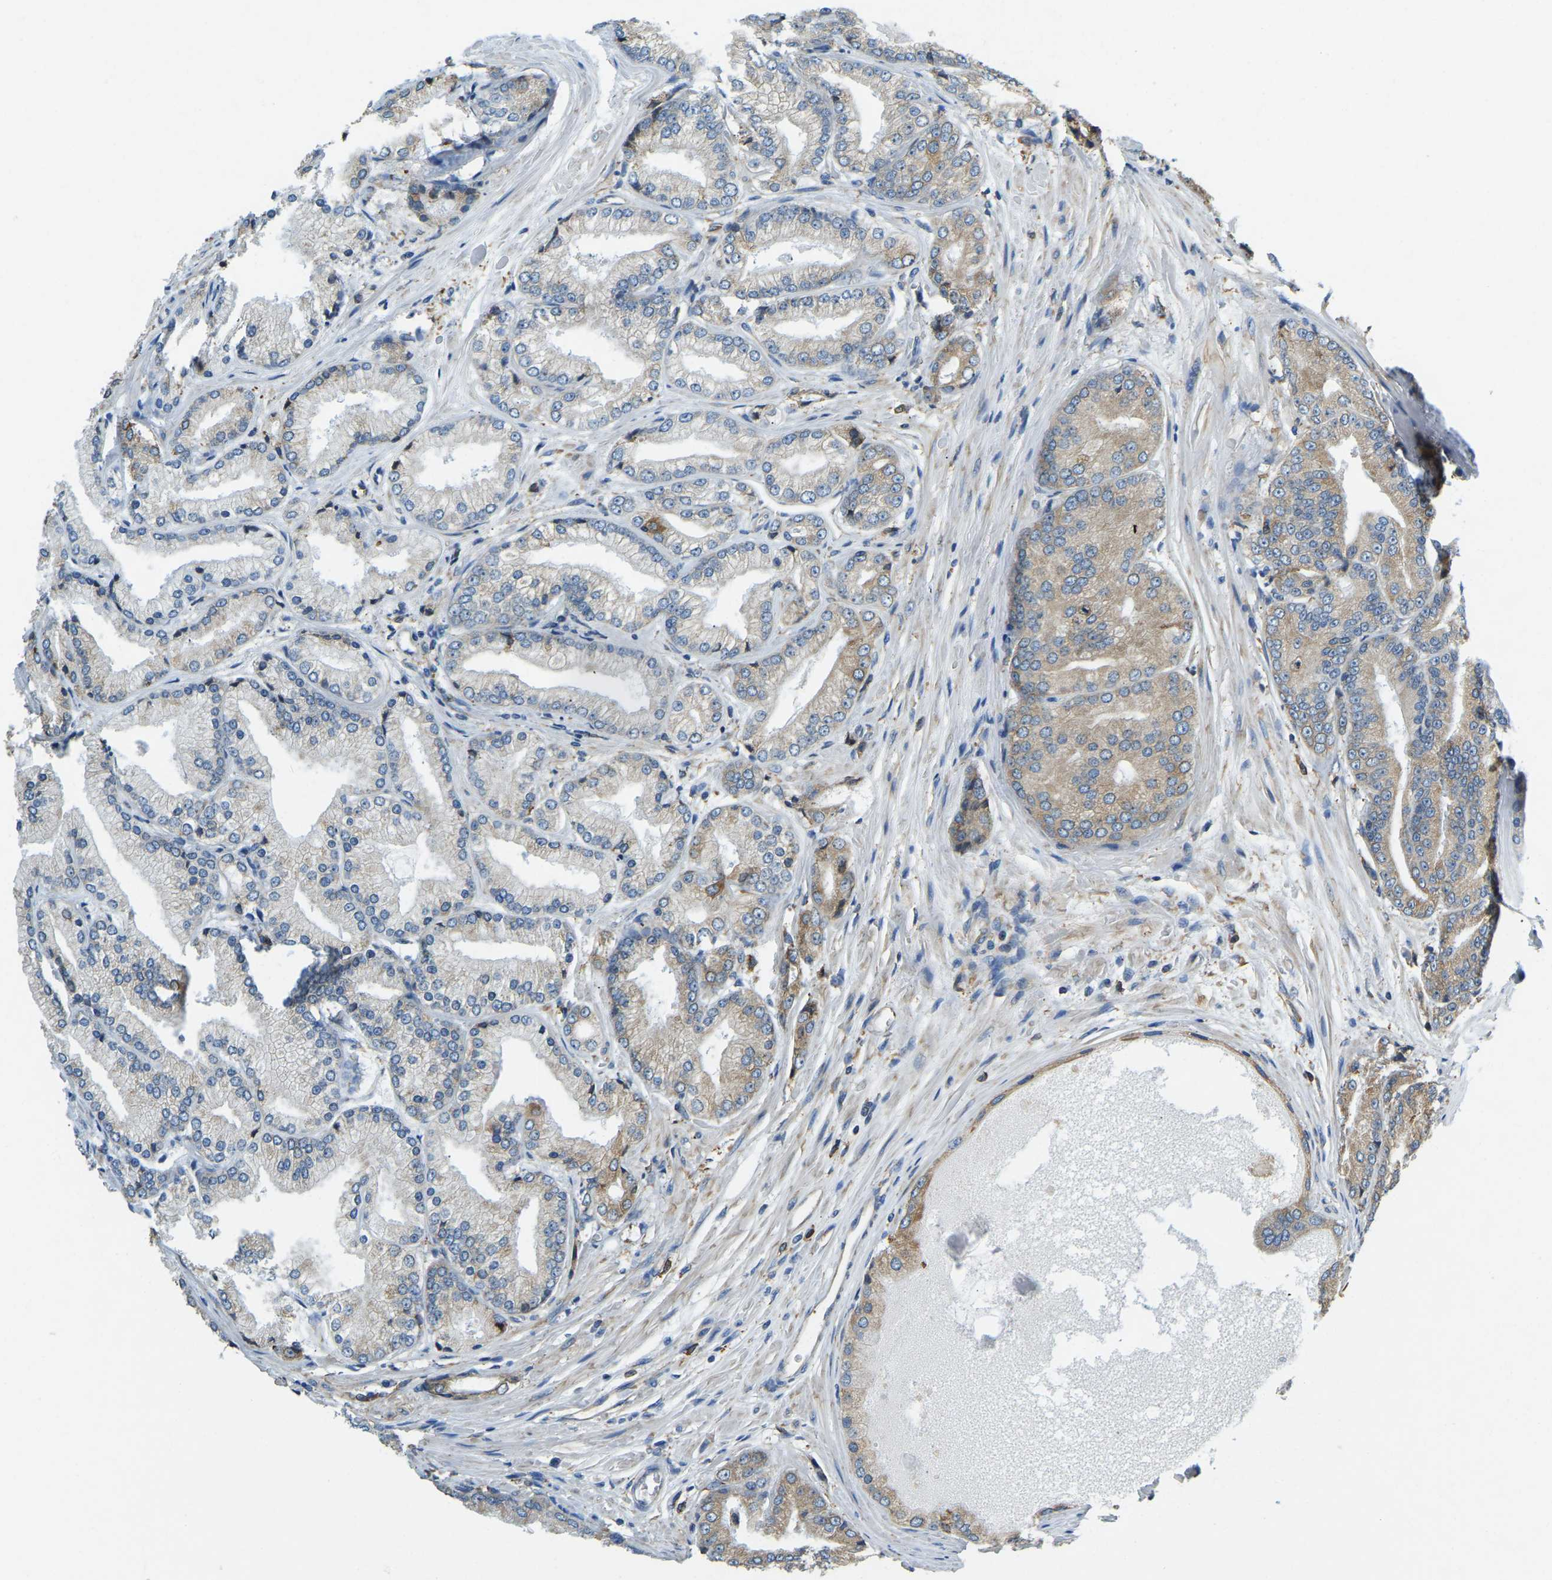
{"staining": {"intensity": "weak", "quantity": "25%-75%", "location": "cytoplasmic/membranous"}, "tissue": "prostate cancer", "cell_type": "Tumor cells", "image_type": "cancer", "snomed": [{"axis": "morphology", "description": "Adenocarcinoma, High grade"}, {"axis": "topography", "description": "Prostate"}], "caption": "A brown stain highlights weak cytoplasmic/membranous expression of a protein in human prostate cancer tumor cells.", "gene": "RNF115", "patient": {"sex": "male", "age": 59}}